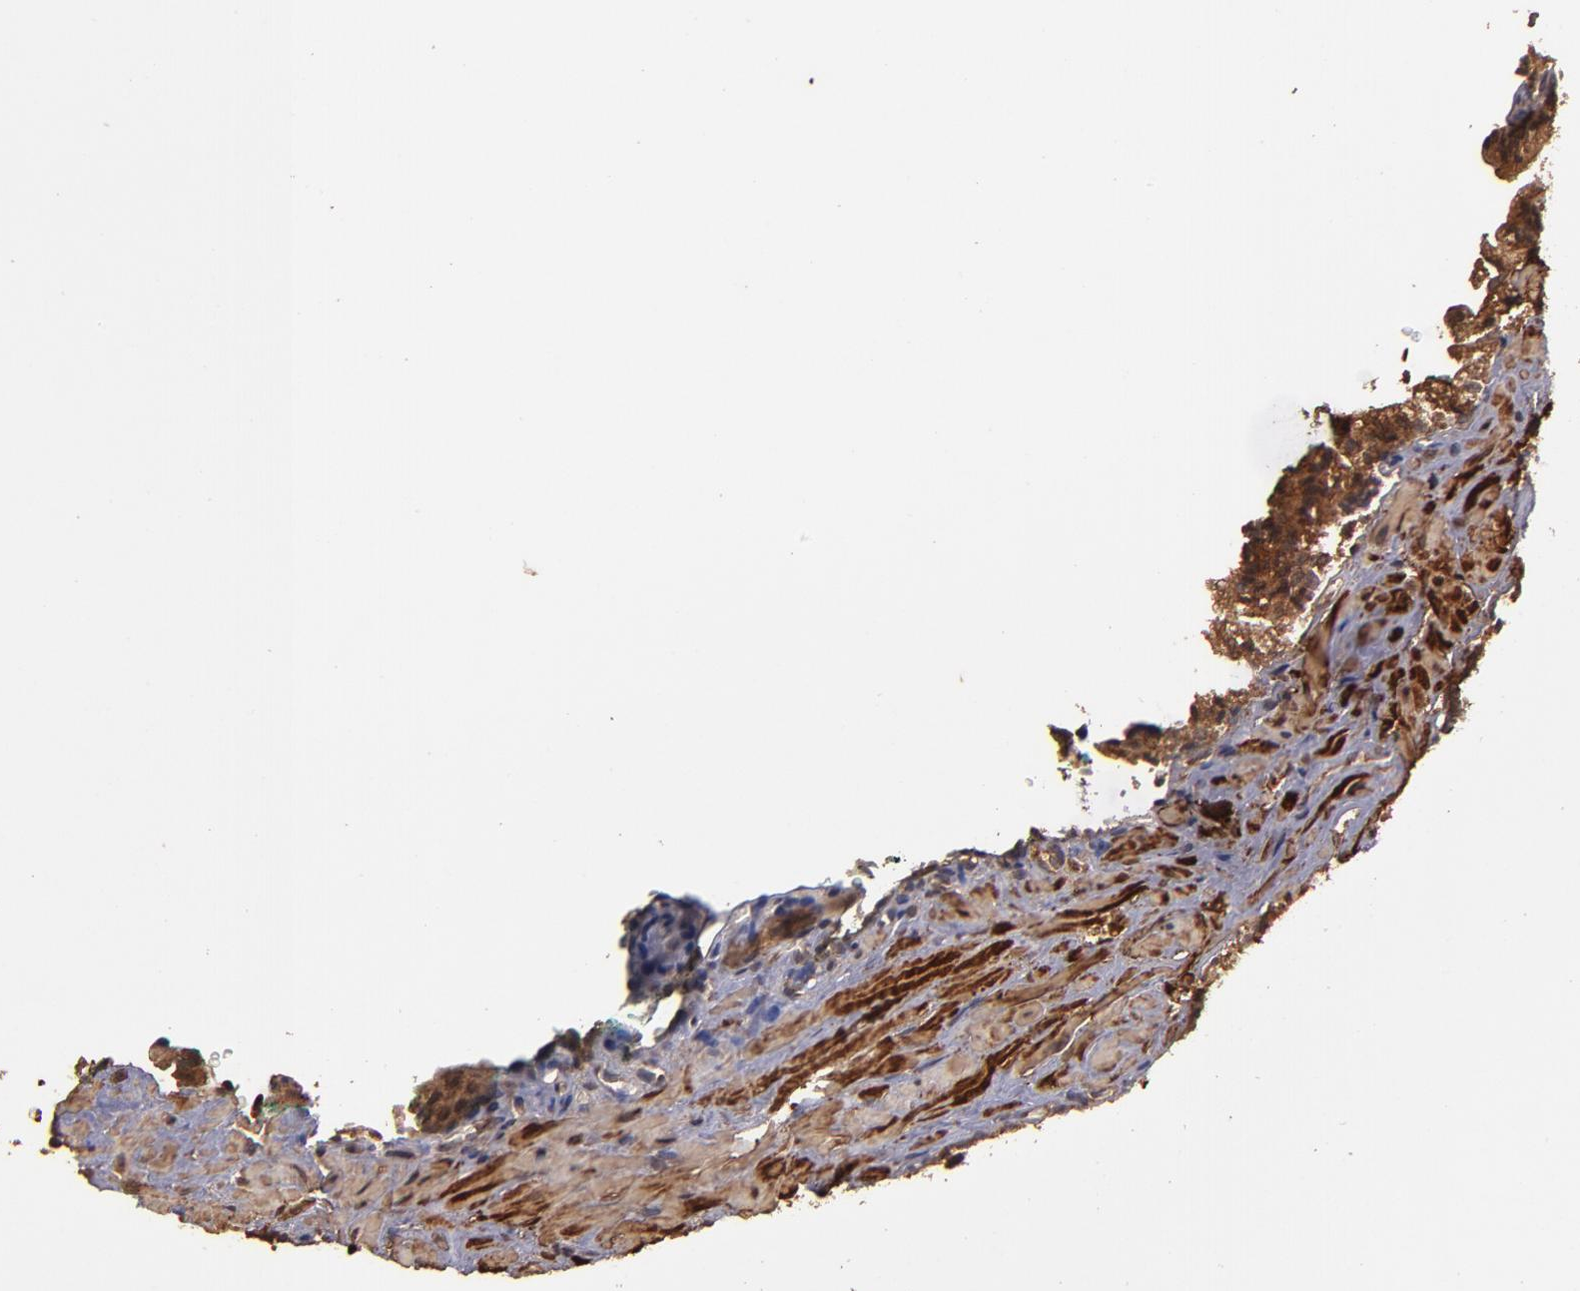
{"staining": {"intensity": "strong", "quantity": ">75%", "location": "cytoplasmic/membranous"}, "tissue": "prostate cancer", "cell_type": "Tumor cells", "image_type": "cancer", "snomed": [{"axis": "morphology", "description": "Adenocarcinoma, Medium grade"}, {"axis": "topography", "description": "Prostate"}], "caption": "IHC image of prostate cancer stained for a protein (brown), which displays high levels of strong cytoplasmic/membranous positivity in approximately >75% of tumor cells.", "gene": "TXNDC16", "patient": {"sex": "male", "age": 64}}